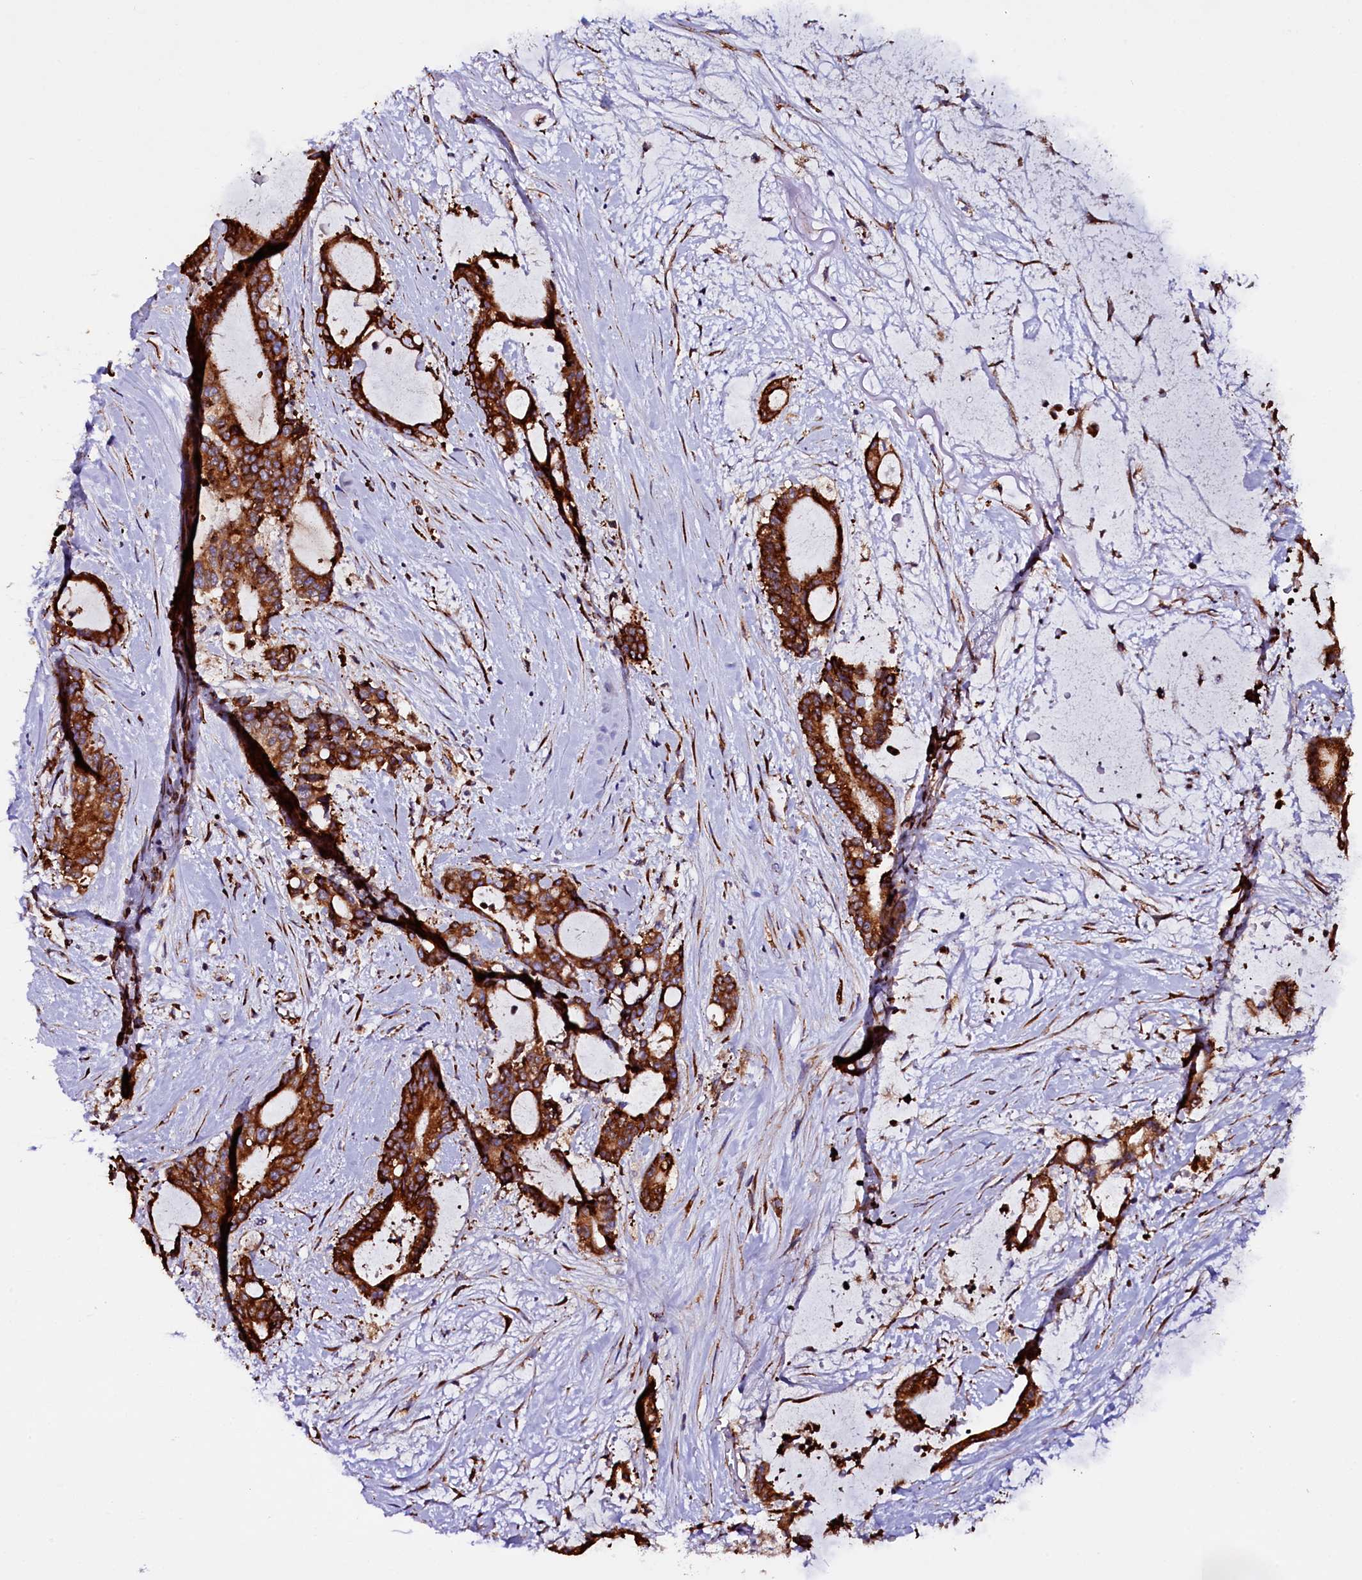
{"staining": {"intensity": "strong", "quantity": ">75%", "location": "cytoplasmic/membranous"}, "tissue": "liver cancer", "cell_type": "Tumor cells", "image_type": "cancer", "snomed": [{"axis": "morphology", "description": "Normal tissue, NOS"}, {"axis": "morphology", "description": "Cholangiocarcinoma"}, {"axis": "topography", "description": "Liver"}, {"axis": "topography", "description": "Peripheral nerve tissue"}], "caption": "Liver cholangiocarcinoma stained with a brown dye reveals strong cytoplasmic/membranous positive positivity in about >75% of tumor cells.", "gene": "CAPS2", "patient": {"sex": "female", "age": 73}}